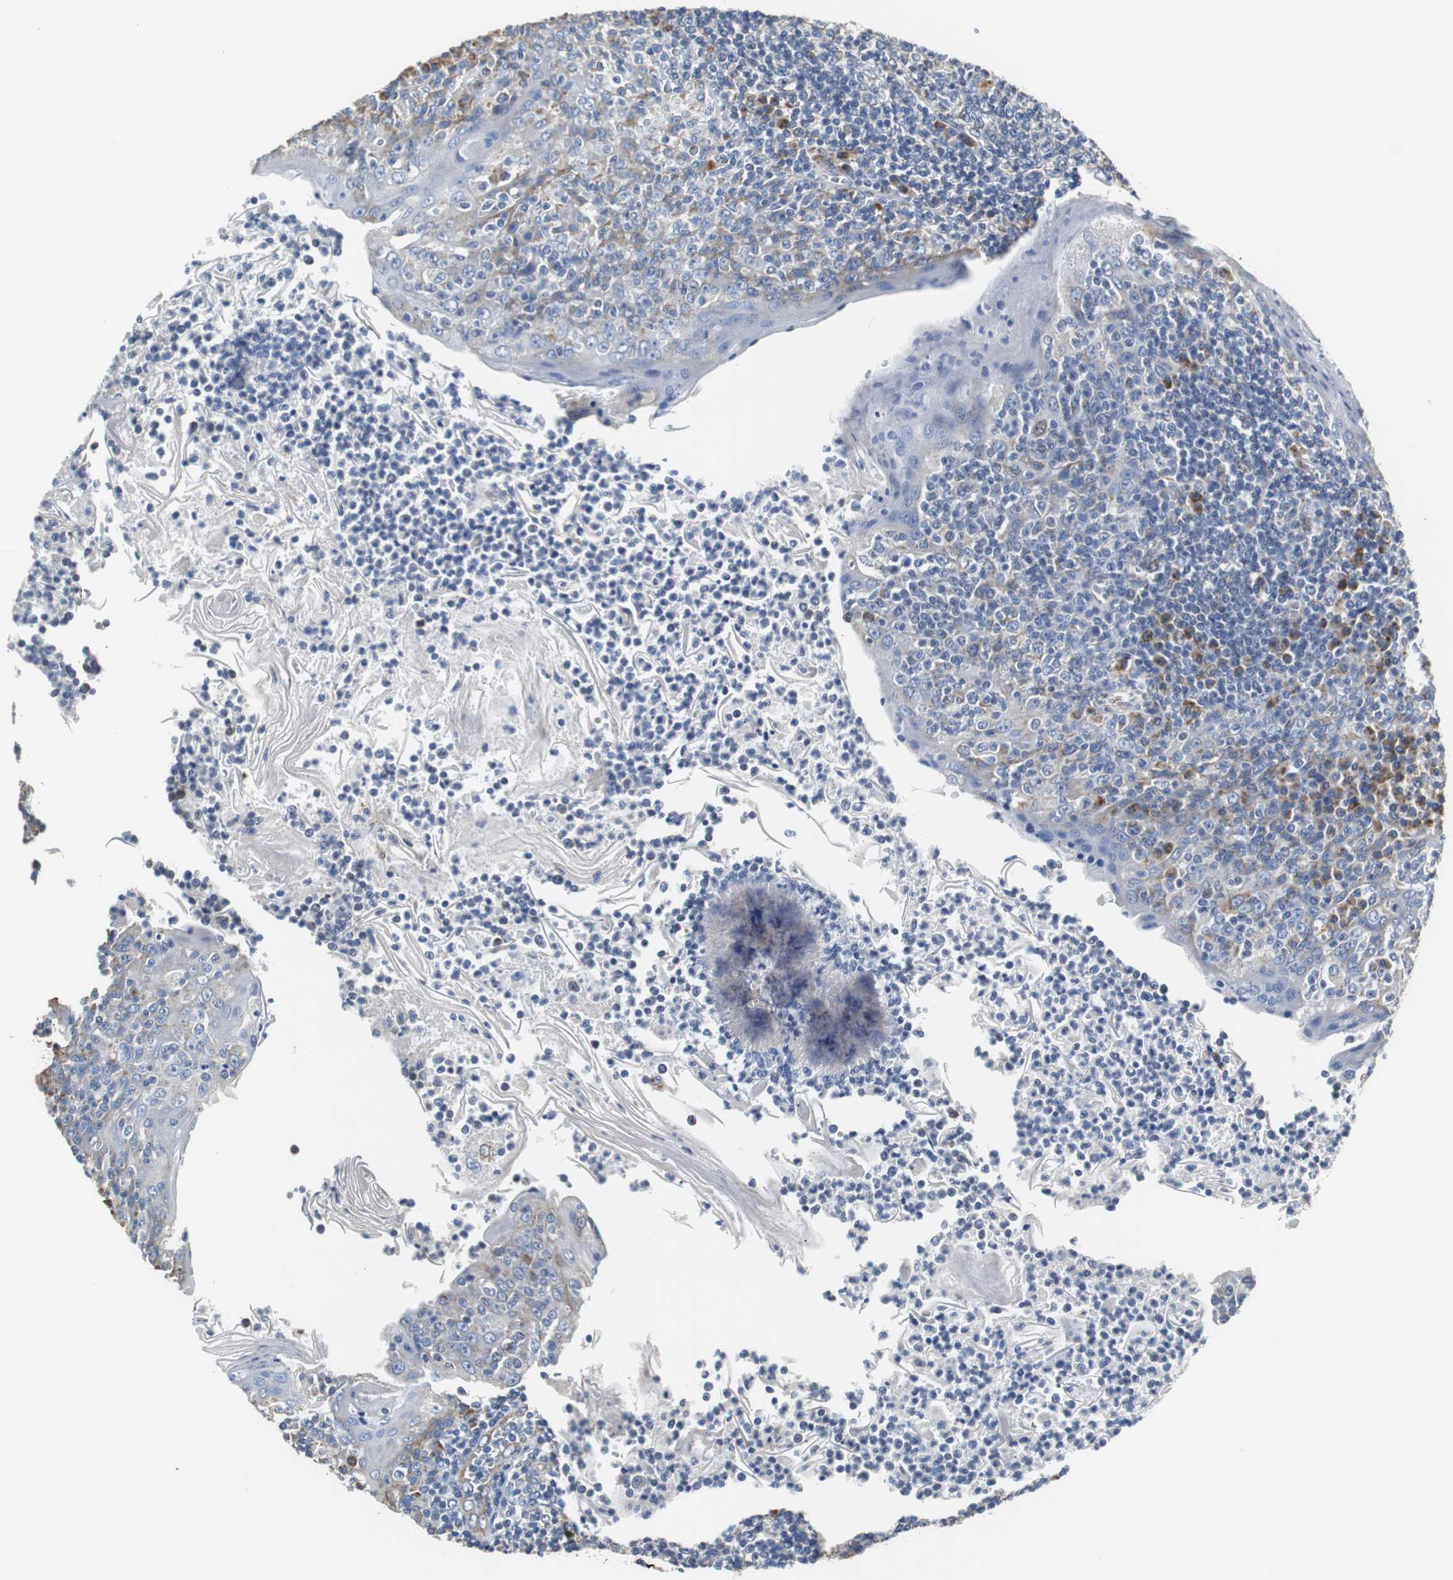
{"staining": {"intensity": "moderate", "quantity": "<25%", "location": "cytoplasmic/membranous"}, "tissue": "tonsil", "cell_type": "Germinal center cells", "image_type": "normal", "snomed": [{"axis": "morphology", "description": "Normal tissue, NOS"}, {"axis": "topography", "description": "Tonsil"}], "caption": "Moderate cytoplasmic/membranous protein positivity is identified in about <25% of germinal center cells in tonsil.", "gene": "PCK1", "patient": {"sex": "male", "age": 31}}